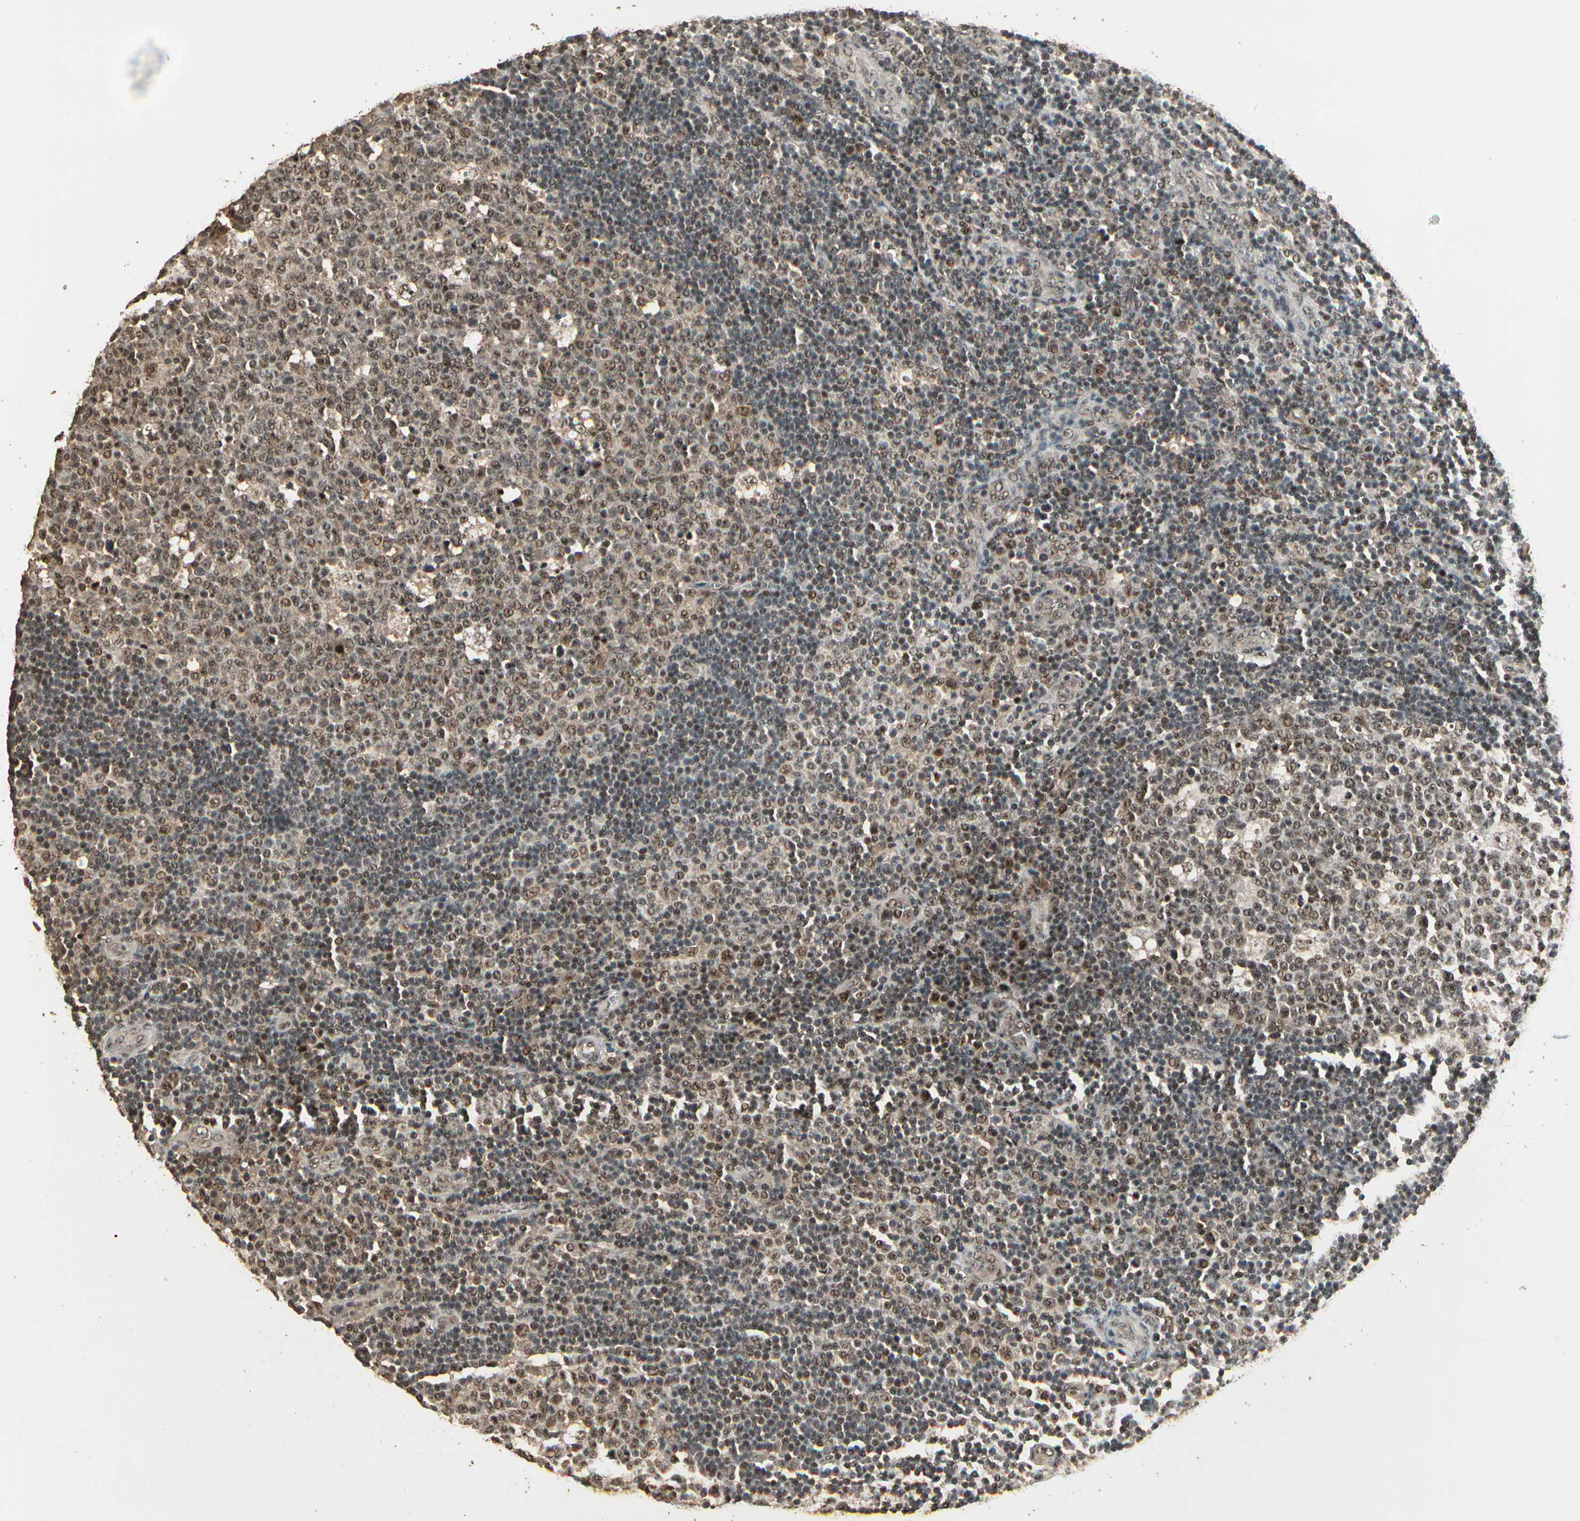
{"staining": {"intensity": "moderate", "quantity": ">75%", "location": "cytoplasmic/membranous,nuclear"}, "tissue": "lymph node", "cell_type": "Germinal center cells", "image_type": "normal", "snomed": [{"axis": "morphology", "description": "Normal tissue, NOS"}, {"axis": "topography", "description": "Lymph node"}, {"axis": "topography", "description": "Salivary gland"}], "caption": "A brown stain shows moderate cytoplasmic/membranous,nuclear positivity of a protein in germinal center cells of benign human lymph node. (DAB IHC, brown staining for protein, blue staining for nuclei).", "gene": "RBM25", "patient": {"sex": "male", "age": 8}}